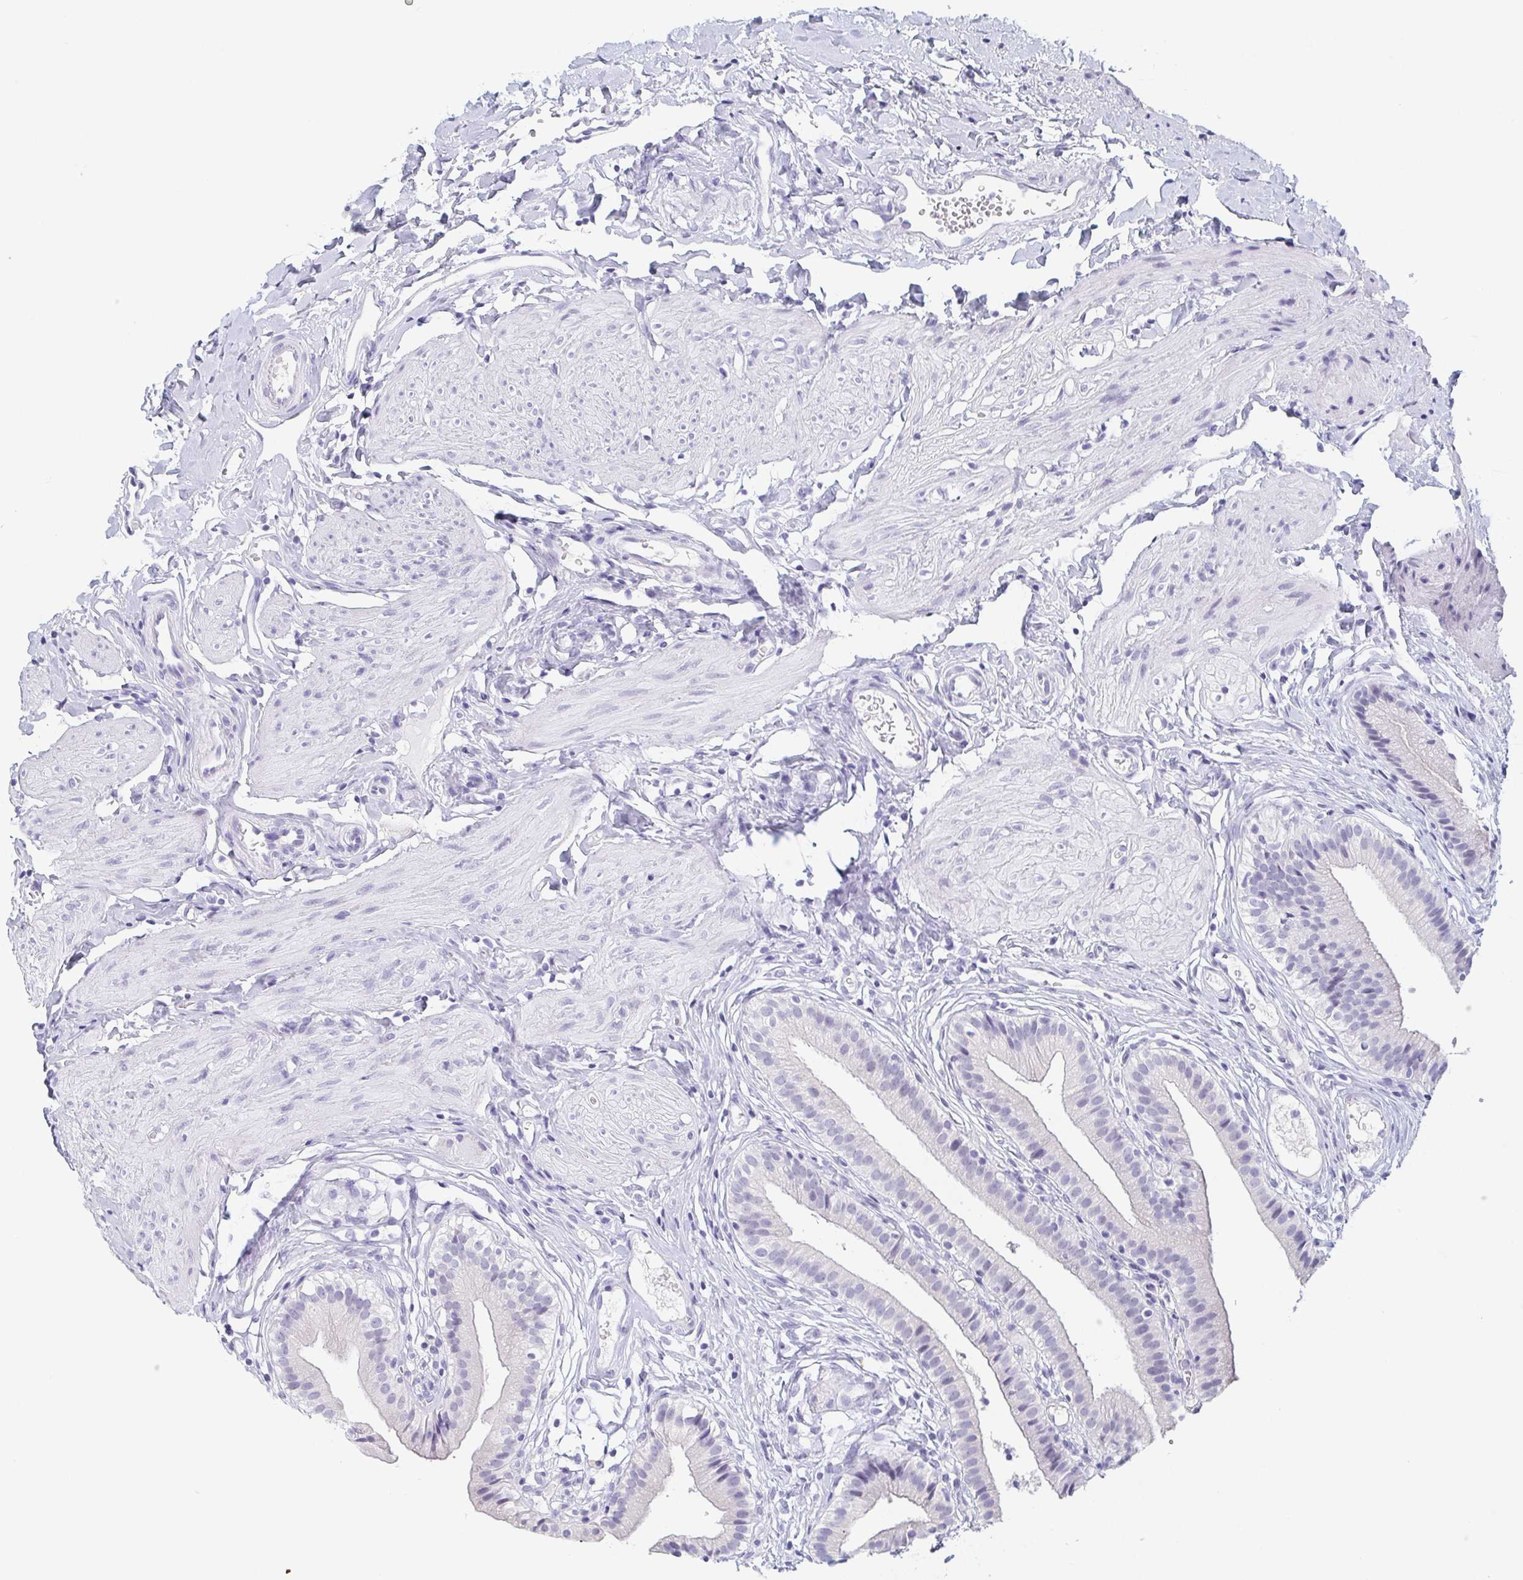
{"staining": {"intensity": "negative", "quantity": "none", "location": "none"}, "tissue": "gallbladder", "cell_type": "Glandular cells", "image_type": "normal", "snomed": [{"axis": "morphology", "description": "Normal tissue, NOS"}, {"axis": "topography", "description": "Gallbladder"}], "caption": "A high-resolution image shows immunohistochemistry staining of benign gallbladder, which exhibits no significant expression in glandular cells. The staining is performed using DAB (3,3'-diaminobenzidine) brown chromogen with nuclei counter-stained in using hematoxylin.", "gene": "REG4", "patient": {"sex": "female", "age": 47}}